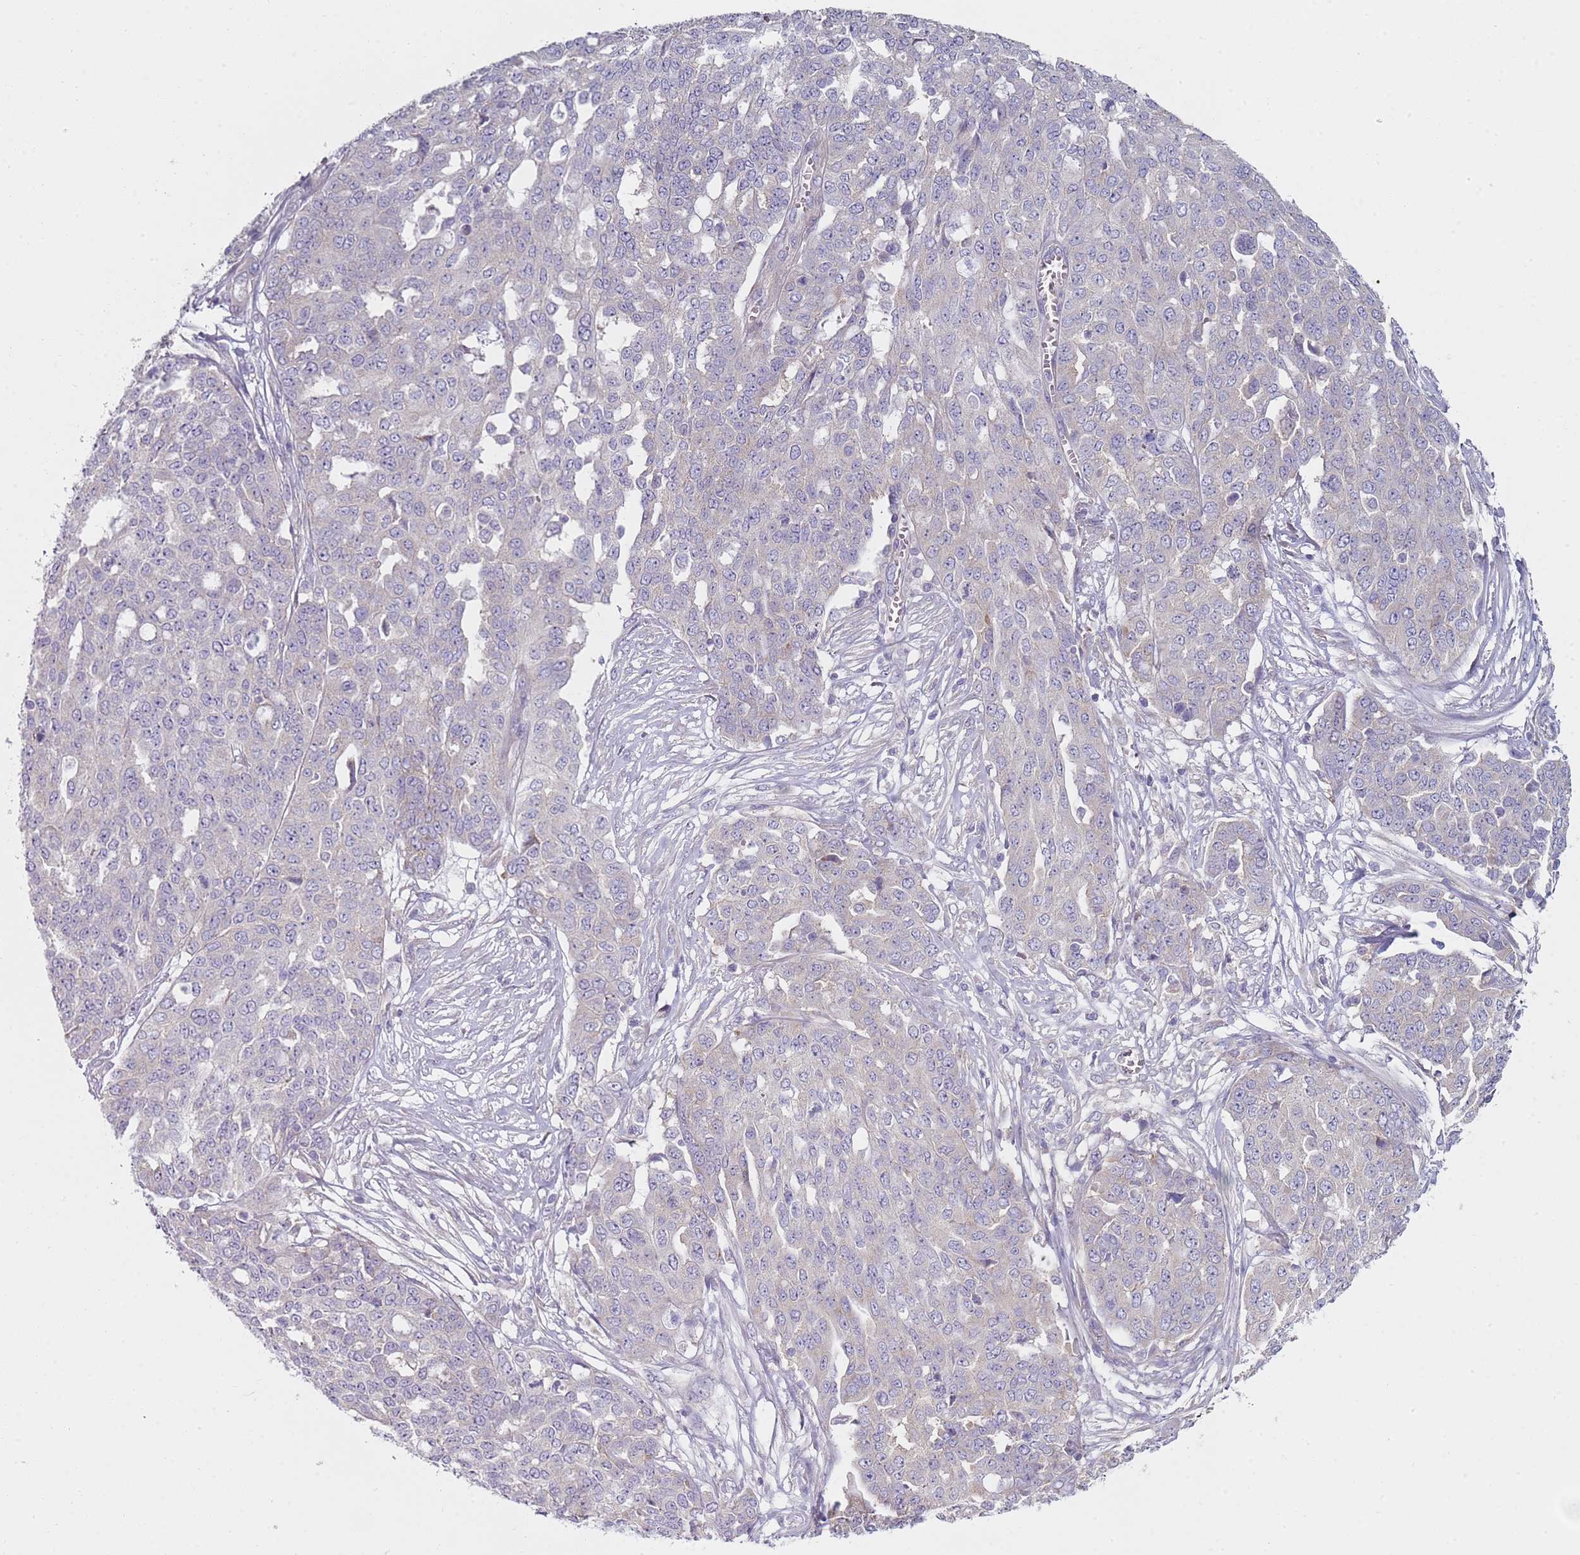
{"staining": {"intensity": "negative", "quantity": "none", "location": "none"}, "tissue": "ovarian cancer", "cell_type": "Tumor cells", "image_type": "cancer", "snomed": [{"axis": "morphology", "description": "Cystadenocarcinoma, serous, NOS"}, {"axis": "topography", "description": "Soft tissue"}, {"axis": "topography", "description": "Ovary"}], "caption": "Immunohistochemical staining of ovarian cancer displays no significant staining in tumor cells. The staining was performed using DAB to visualize the protein expression in brown, while the nuclei were stained in blue with hematoxylin (Magnification: 20x).", "gene": "SLC26A6", "patient": {"sex": "female", "age": 57}}